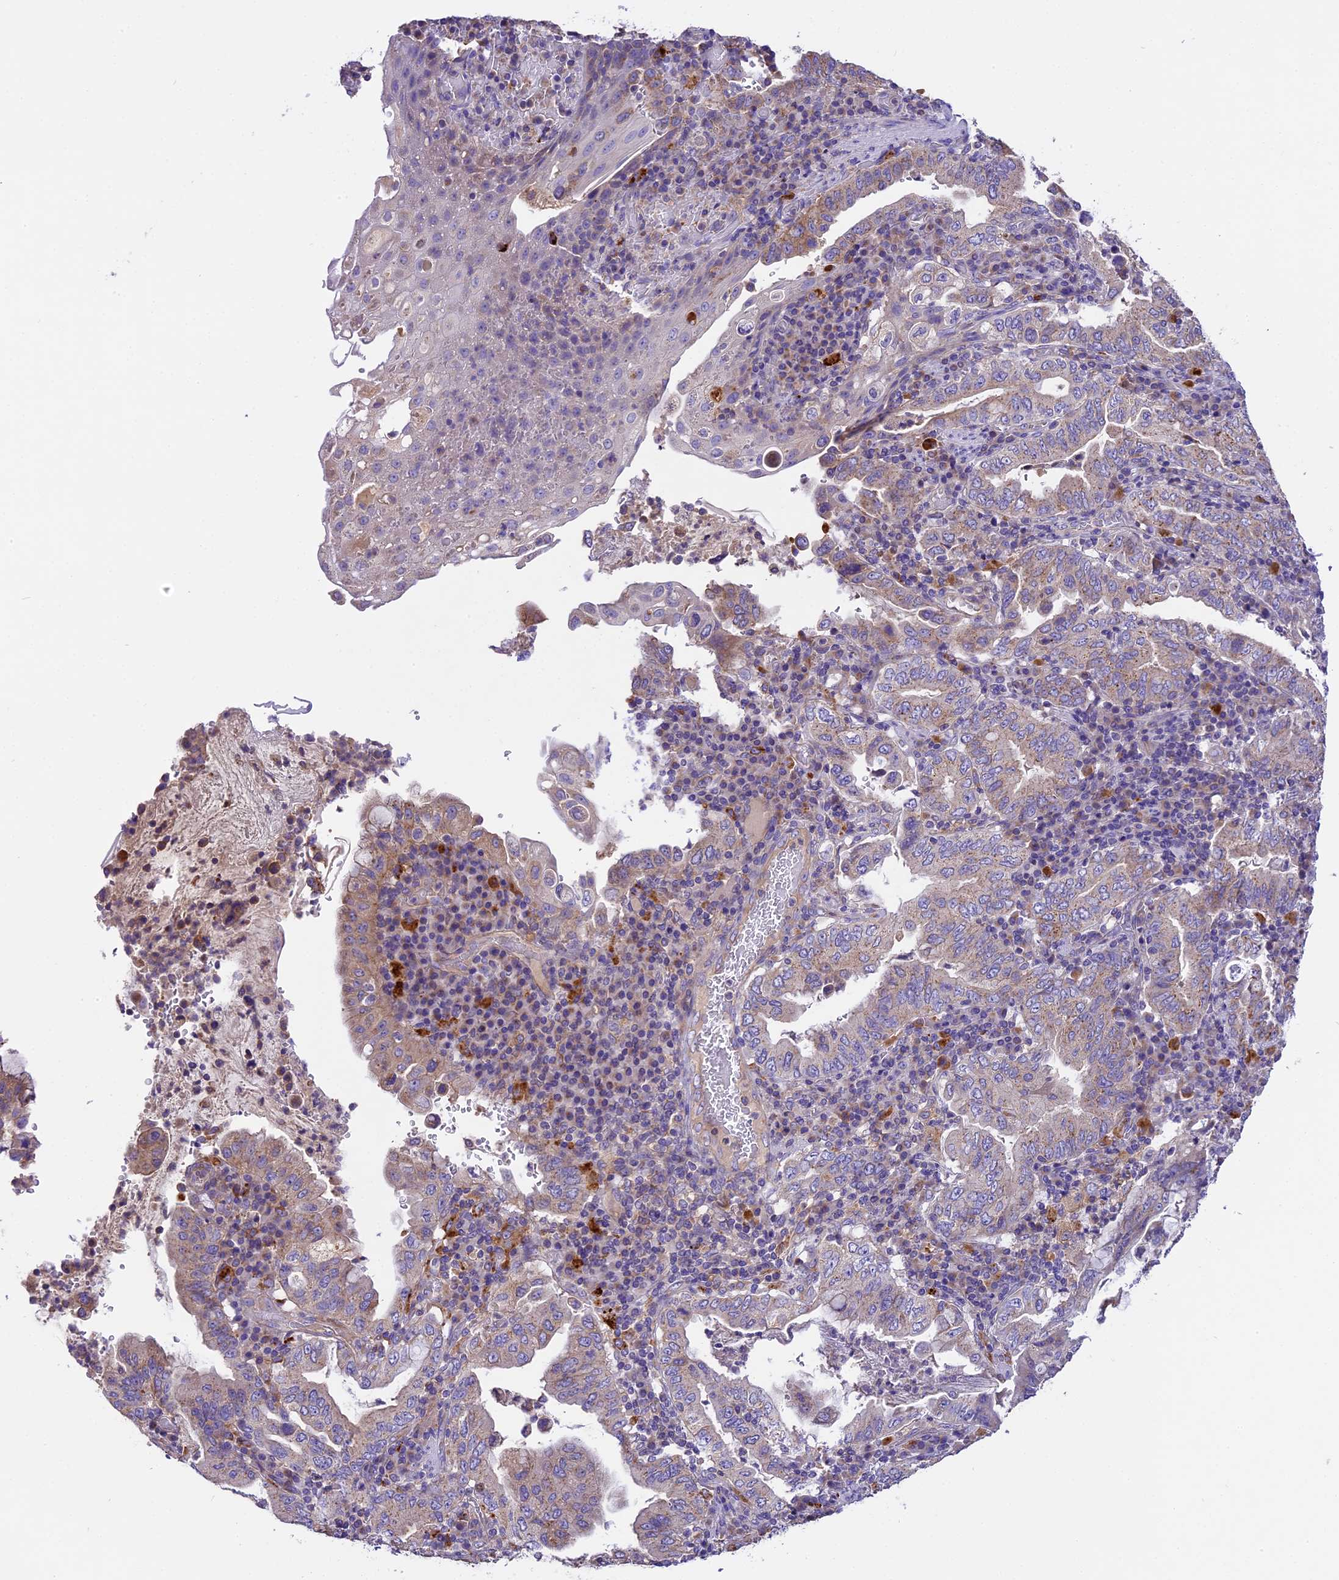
{"staining": {"intensity": "weak", "quantity": "<25%", "location": "cytoplasmic/membranous"}, "tissue": "stomach cancer", "cell_type": "Tumor cells", "image_type": "cancer", "snomed": [{"axis": "morphology", "description": "Normal tissue, NOS"}, {"axis": "morphology", "description": "Adenocarcinoma, NOS"}, {"axis": "topography", "description": "Esophagus"}, {"axis": "topography", "description": "Stomach, upper"}, {"axis": "topography", "description": "Peripheral nerve tissue"}], "caption": "Stomach cancer was stained to show a protein in brown. There is no significant staining in tumor cells.", "gene": "PEMT", "patient": {"sex": "male", "age": 62}}